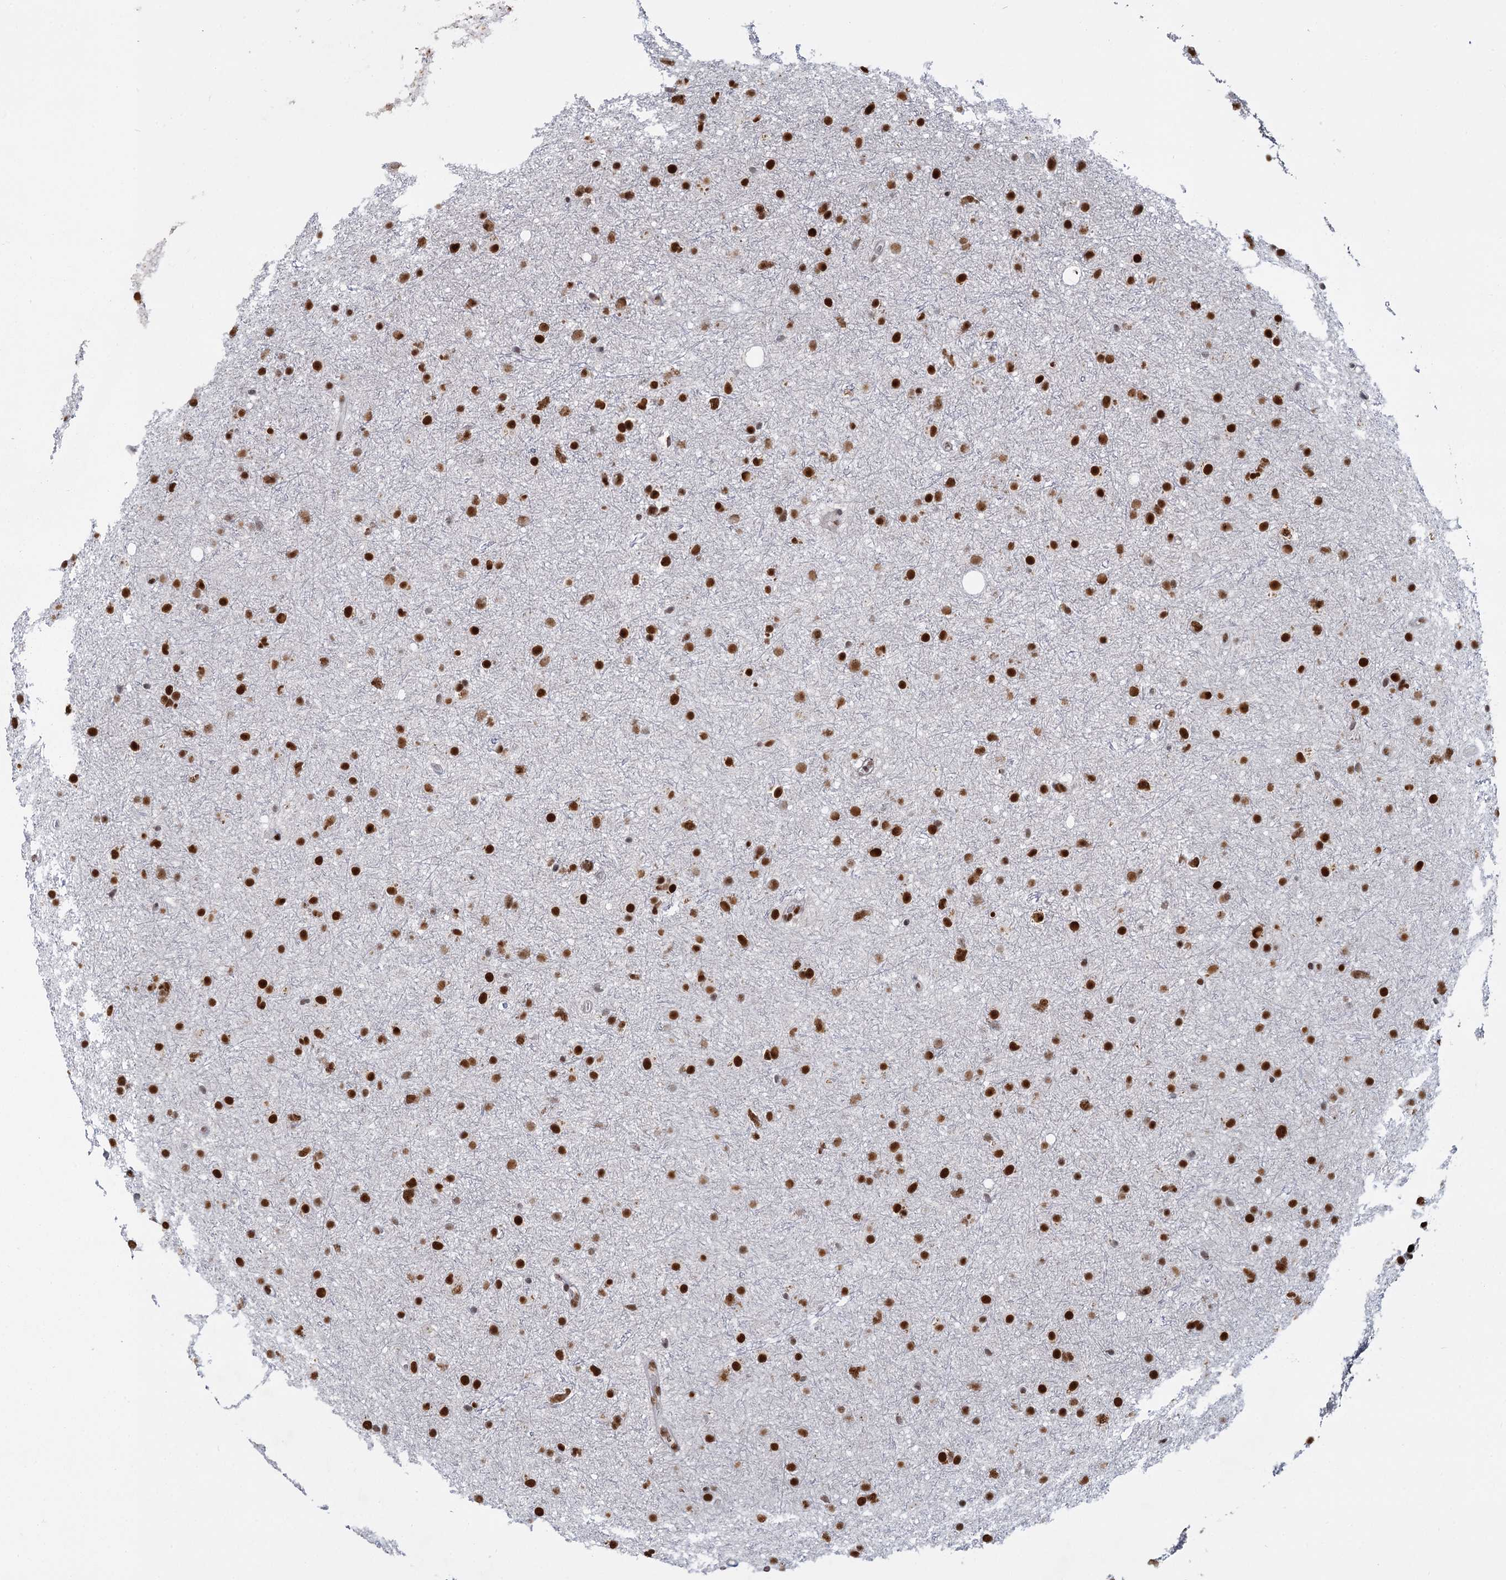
{"staining": {"intensity": "strong", "quantity": ">75%", "location": "nuclear"}, "tissue": "glioma", "cell_type": "Tumor cells", "image_type": "cancer", "snomed": [{"axis": "morphology", "description": "Glioma, malignant, Low grade"}, {"axis": "topography", "description": "Cerebral cortex"}], "caption": "Strong nuclear expression for a protein is seen in approximately >75% of tumor cells of low-grade glioma (malignant) using immunohistochemistry.", "gene": "RPRD1A", "patient": {"sex": "female", "age": 39}}